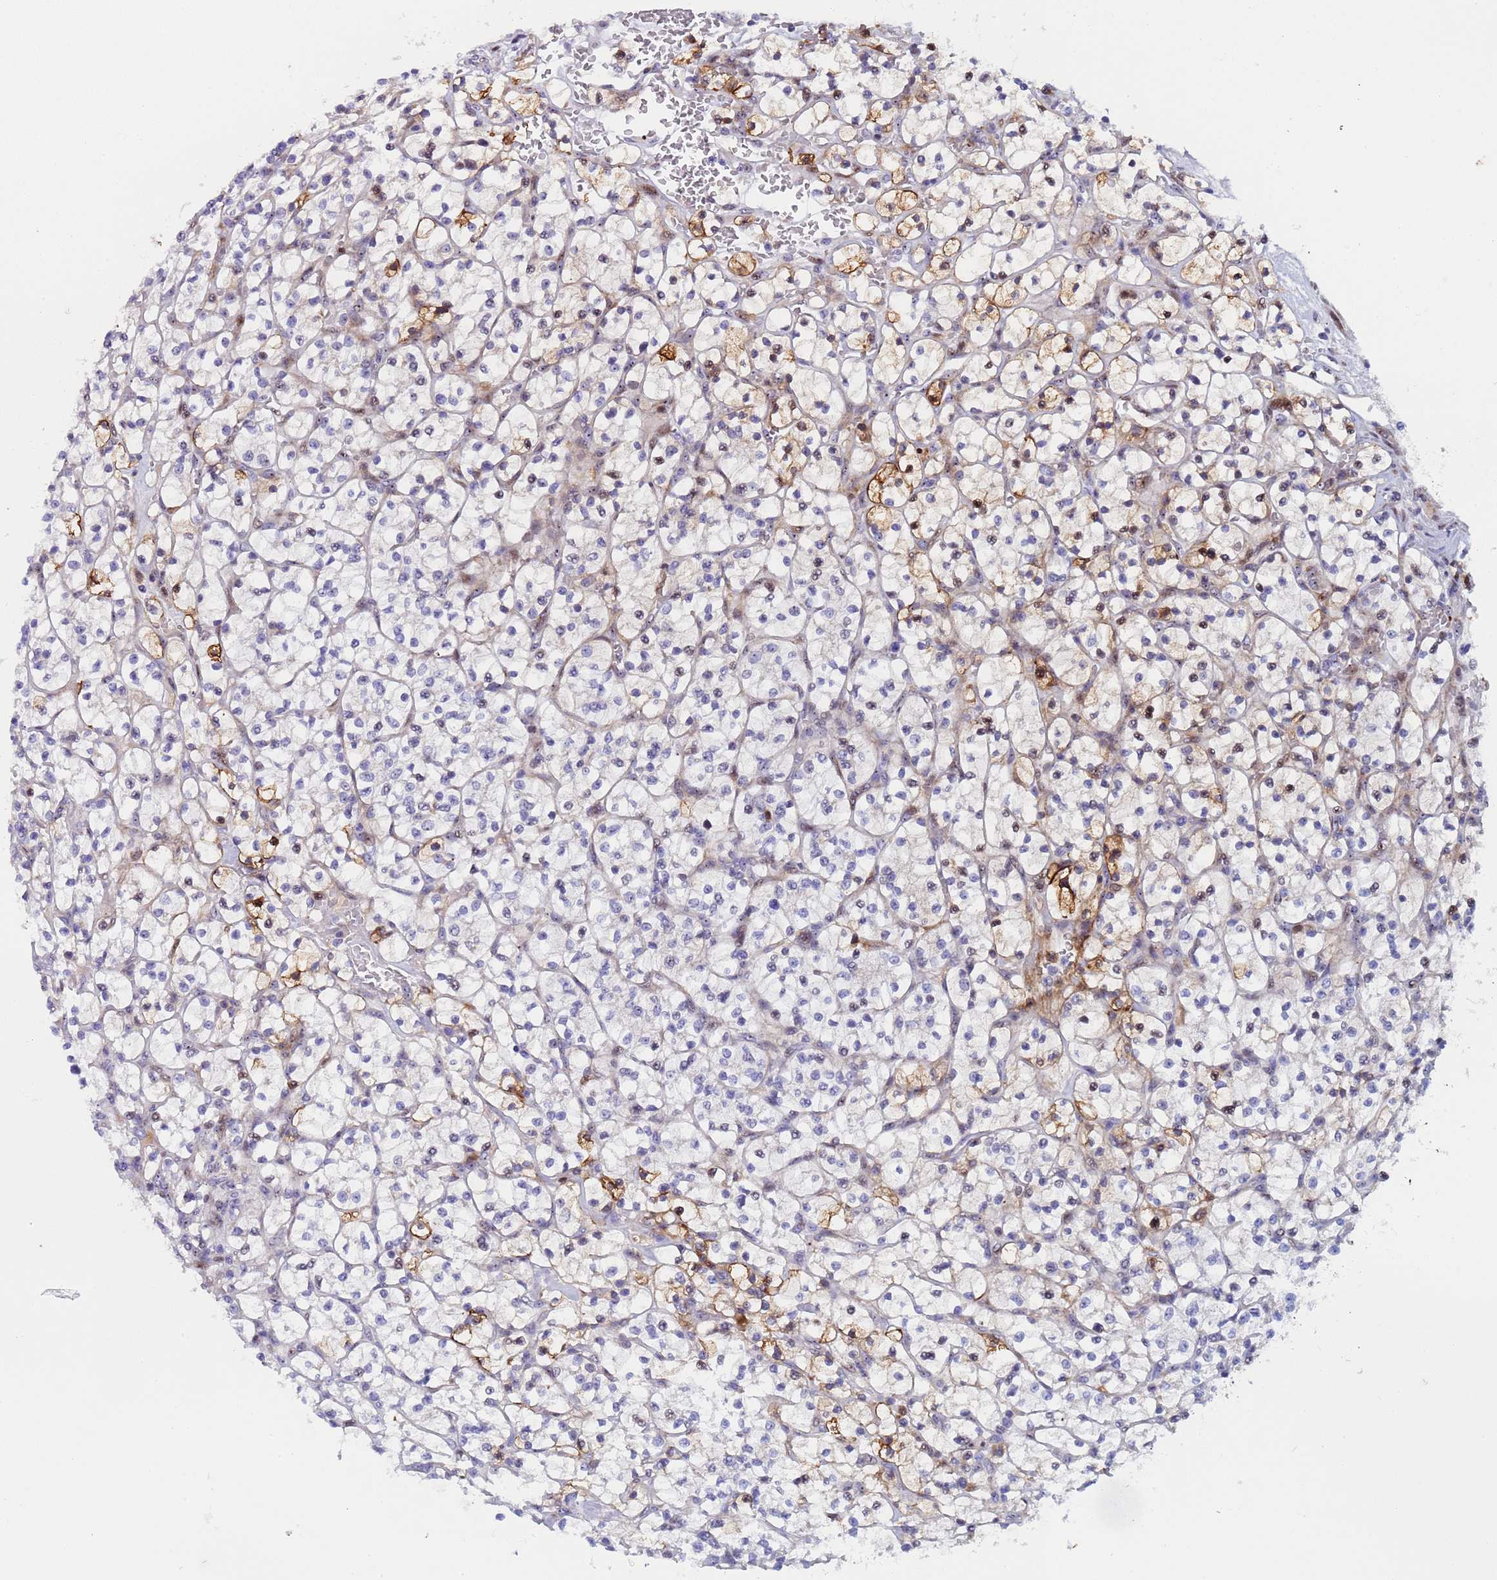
{"staining": {"intensity": "moderate", "quantity": "<25%", "location": "cytoplasmic/membranous"}, "tissue": "renal cancer", "cell_type": "Tumor cells", "image_type": "cancer", "snomed": [{"axis": "morphology", "description": "Adenocarcinoma, NOS"}, {"axis": "topography", "description": "Kidney"}], "caption": "Renal adenocarcinoma tissue shows moderate cytoplasmic/membranous staining in about <25% of tumor cells", "gene": "POP5", "patient": {"sex": "female", "age": 64}}